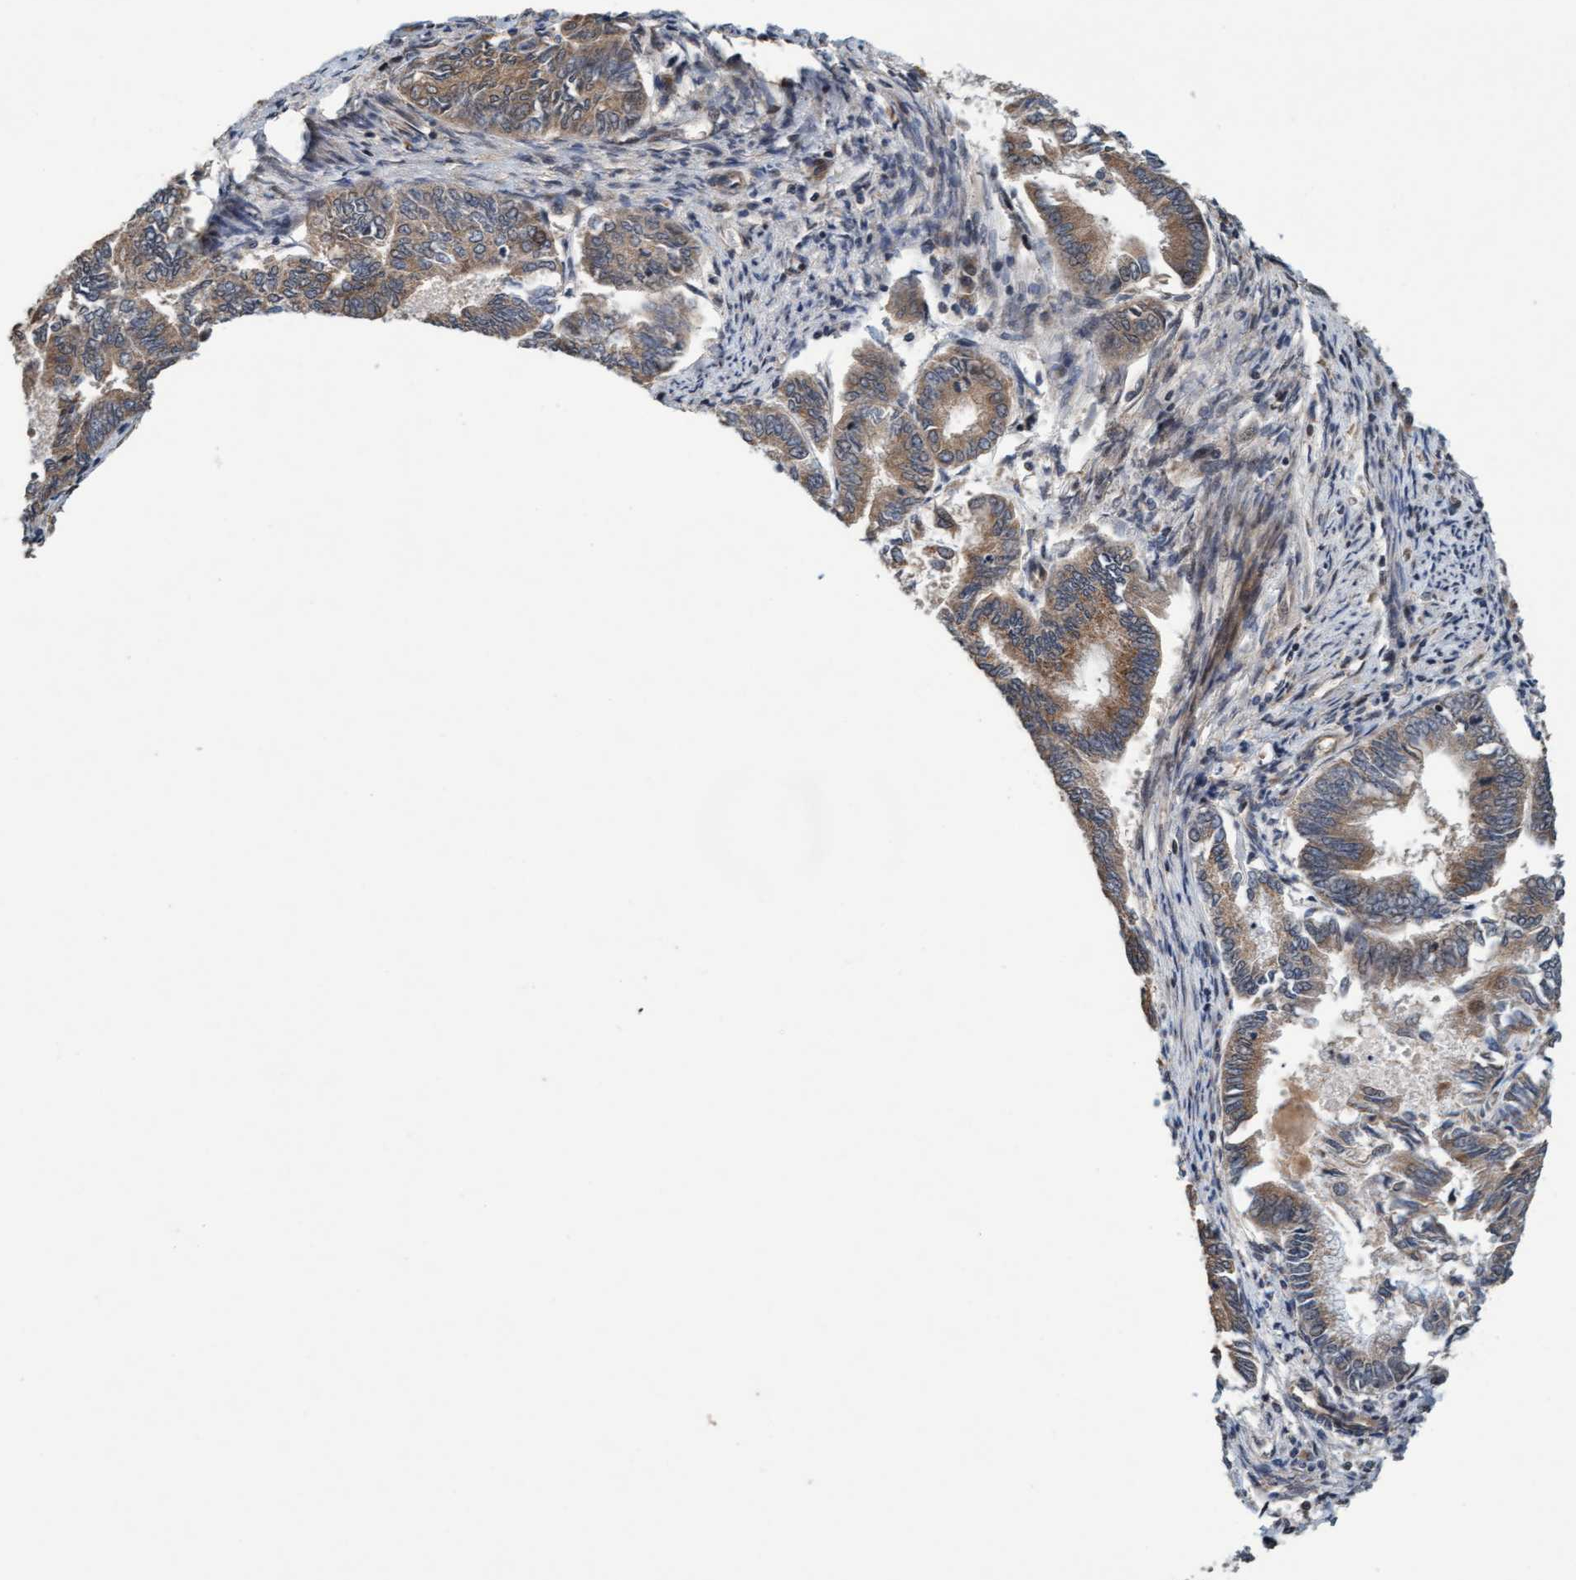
{"staining": {"intensity": "weak", "quantity": ">75%", "location": "cytoplasmic/membranous"}, "tissue": "endometrial cancer", "cell_type": "Tumor cells", "image_type": "cancer", "snomed": [{"axis": "morphology", "description": "Adenocarcinoma, NOS"}, {"axis": "topography", "description": "Endometrium"}], "caption": "This micrograph reveals endometrial cancer stained with immunohistochemistry to label a protein in brown. The cytoplasmic/membranous of tumor cells show weak positivity for the protein. Nuclei are counter-stained blue.", "gene": "MLXIP", "patient": {"sex": "female", "age": 86}}